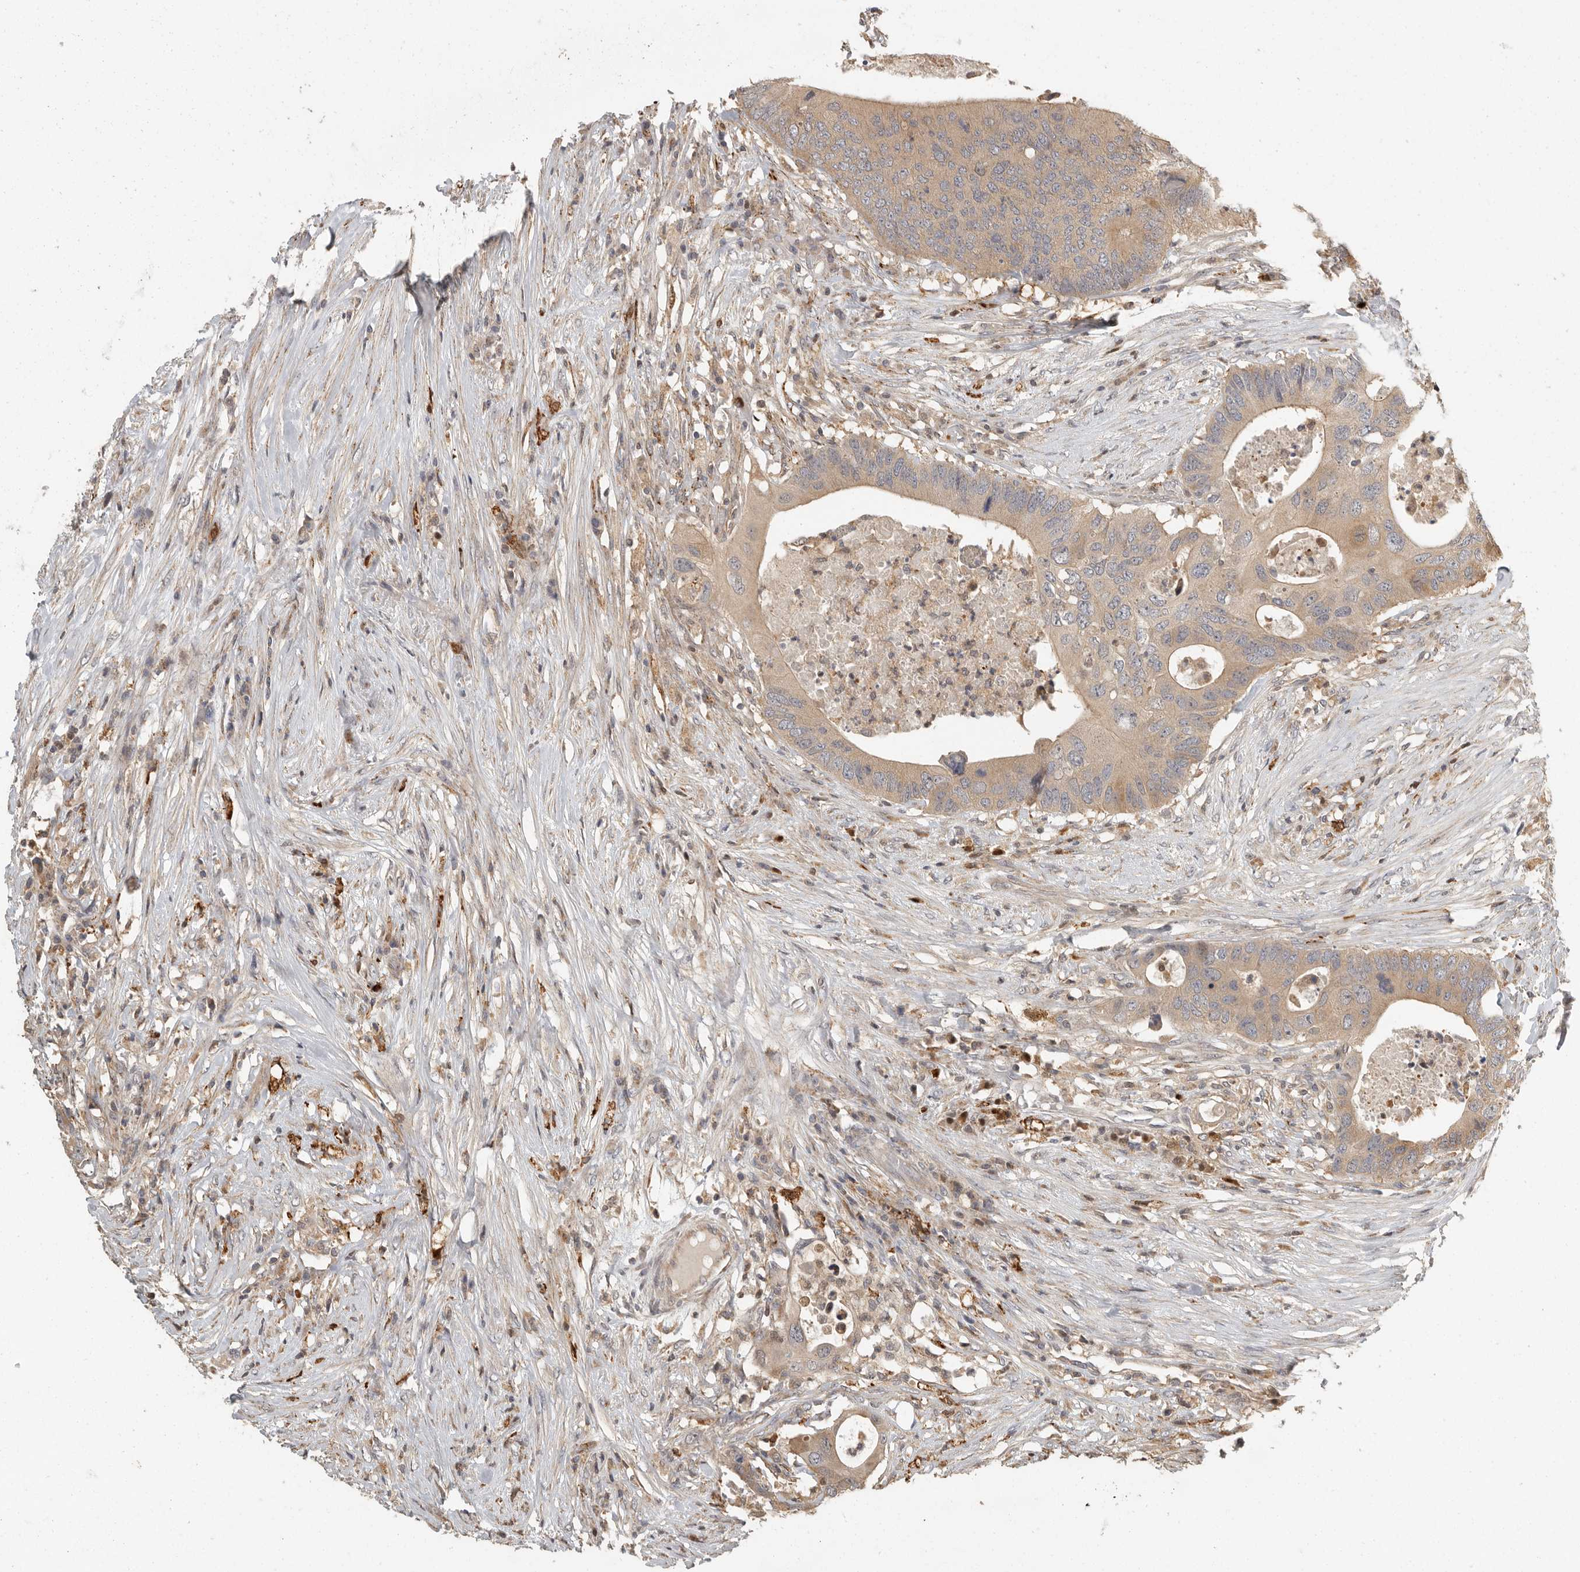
{"staining": {"intensity": "weak", "quantity": ">75%", "location": "cytoplasmic/membranous"}, "tissue": "colorectal cancer", "cell_type": "Tumor cells", "image_type": "cancer", "snomed": [{"axis": "morphology", "description": "Adenocarcinoma, NOS"}, {"axis": "topography", "description": "Colon"}], "caption": "Immunohistochemistry photomicrograph of neoplastic tissue: colorectal cancer (adenocarcinoma) stained using immunohistochemistry (IHC) shows low levels of weak protein expression localized specifically in the cytoplasmic/membranous of tumor cells, appearing as a cytoplasmic/membranous brown color.", "gene": "SWT1", "patient": {"sex": "male", "age": 71}}